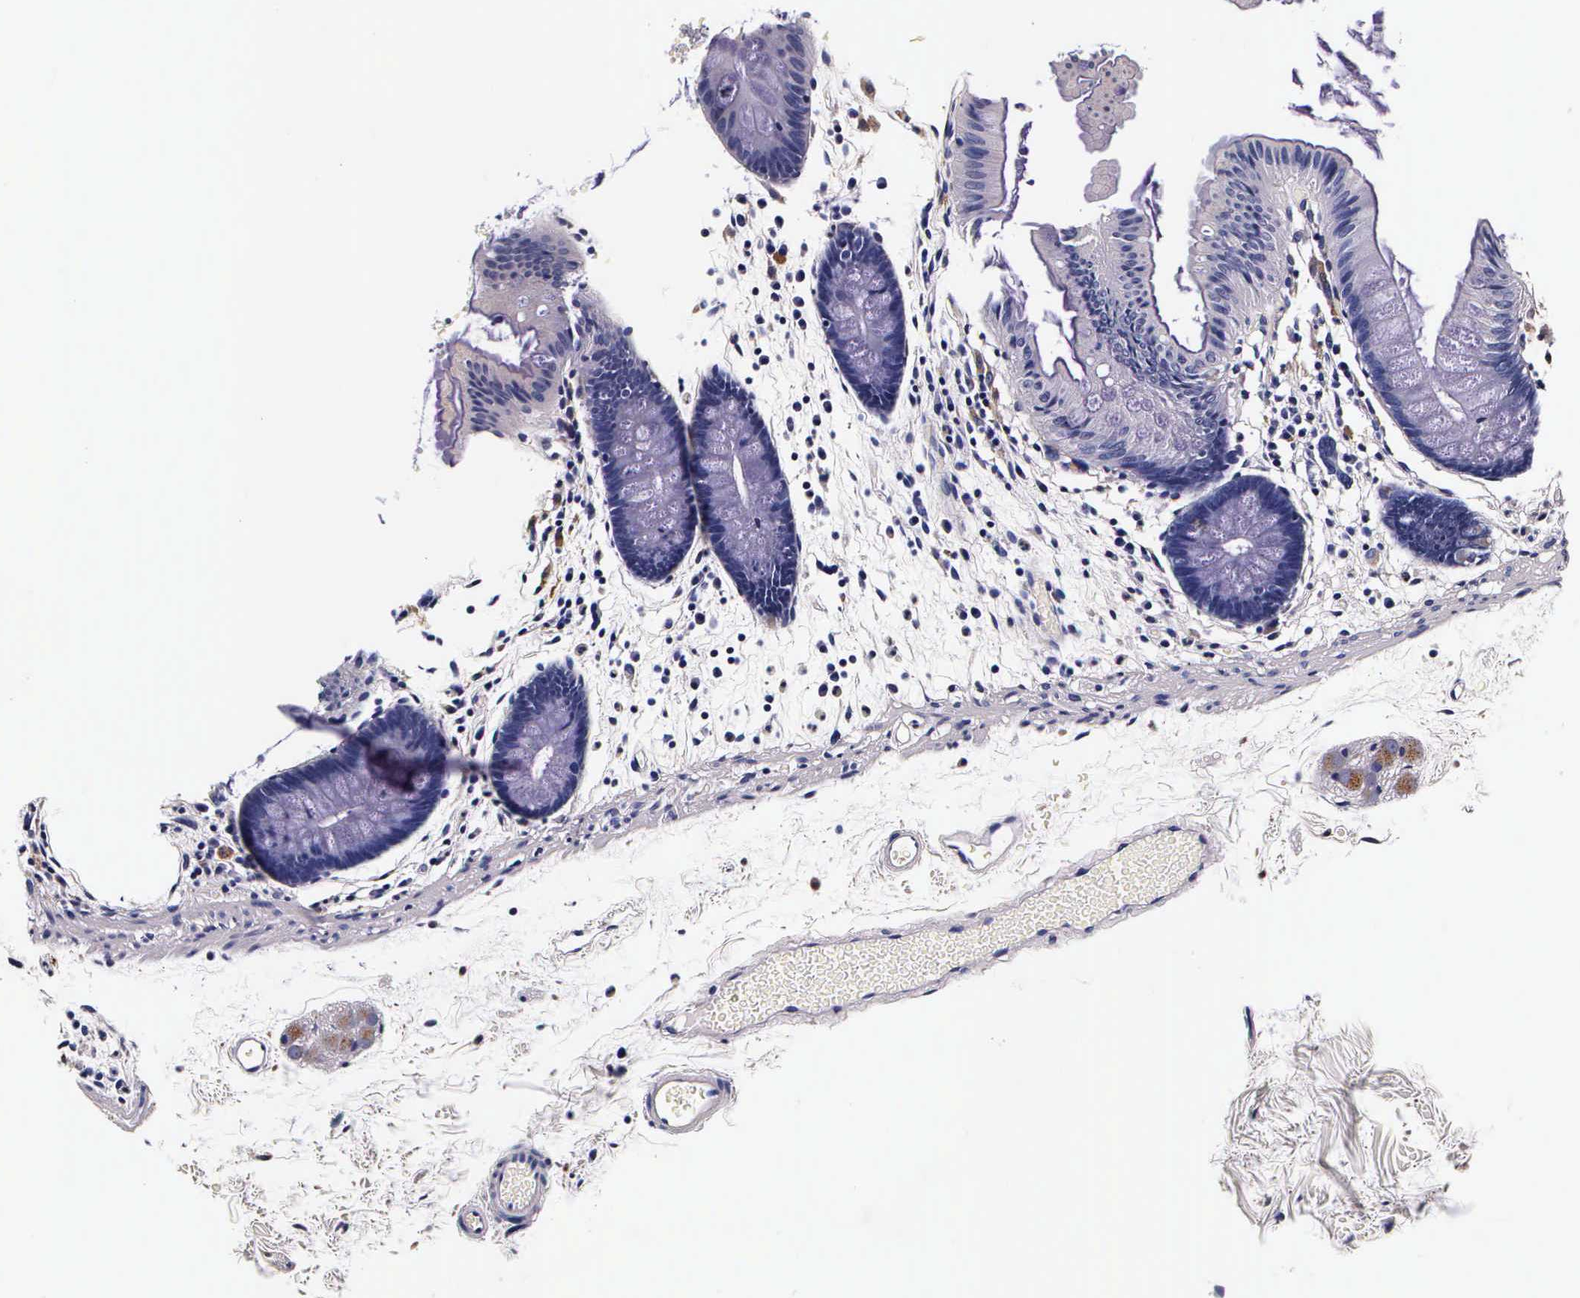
{"staining": {"intensity": "negative", "quantity": "none", "location": "none"}, "tissue": "colon", "cell_type": "Endothelial cells", "image_type": "normal", "snomed": [{"axis": "morphology", "description": "Normal tissue, NOS"}, {"axis": "topography", "description": "Colon"}], "caption": "Immunohistochemistry of normal human colon demonstrates no expression in endothelial cells. (DAB (3,3'-diaminobenzidine) immunohistochemistry, high magnification).", "gene": "CTSB", "patient": {"sex": "male", "age": 54}}